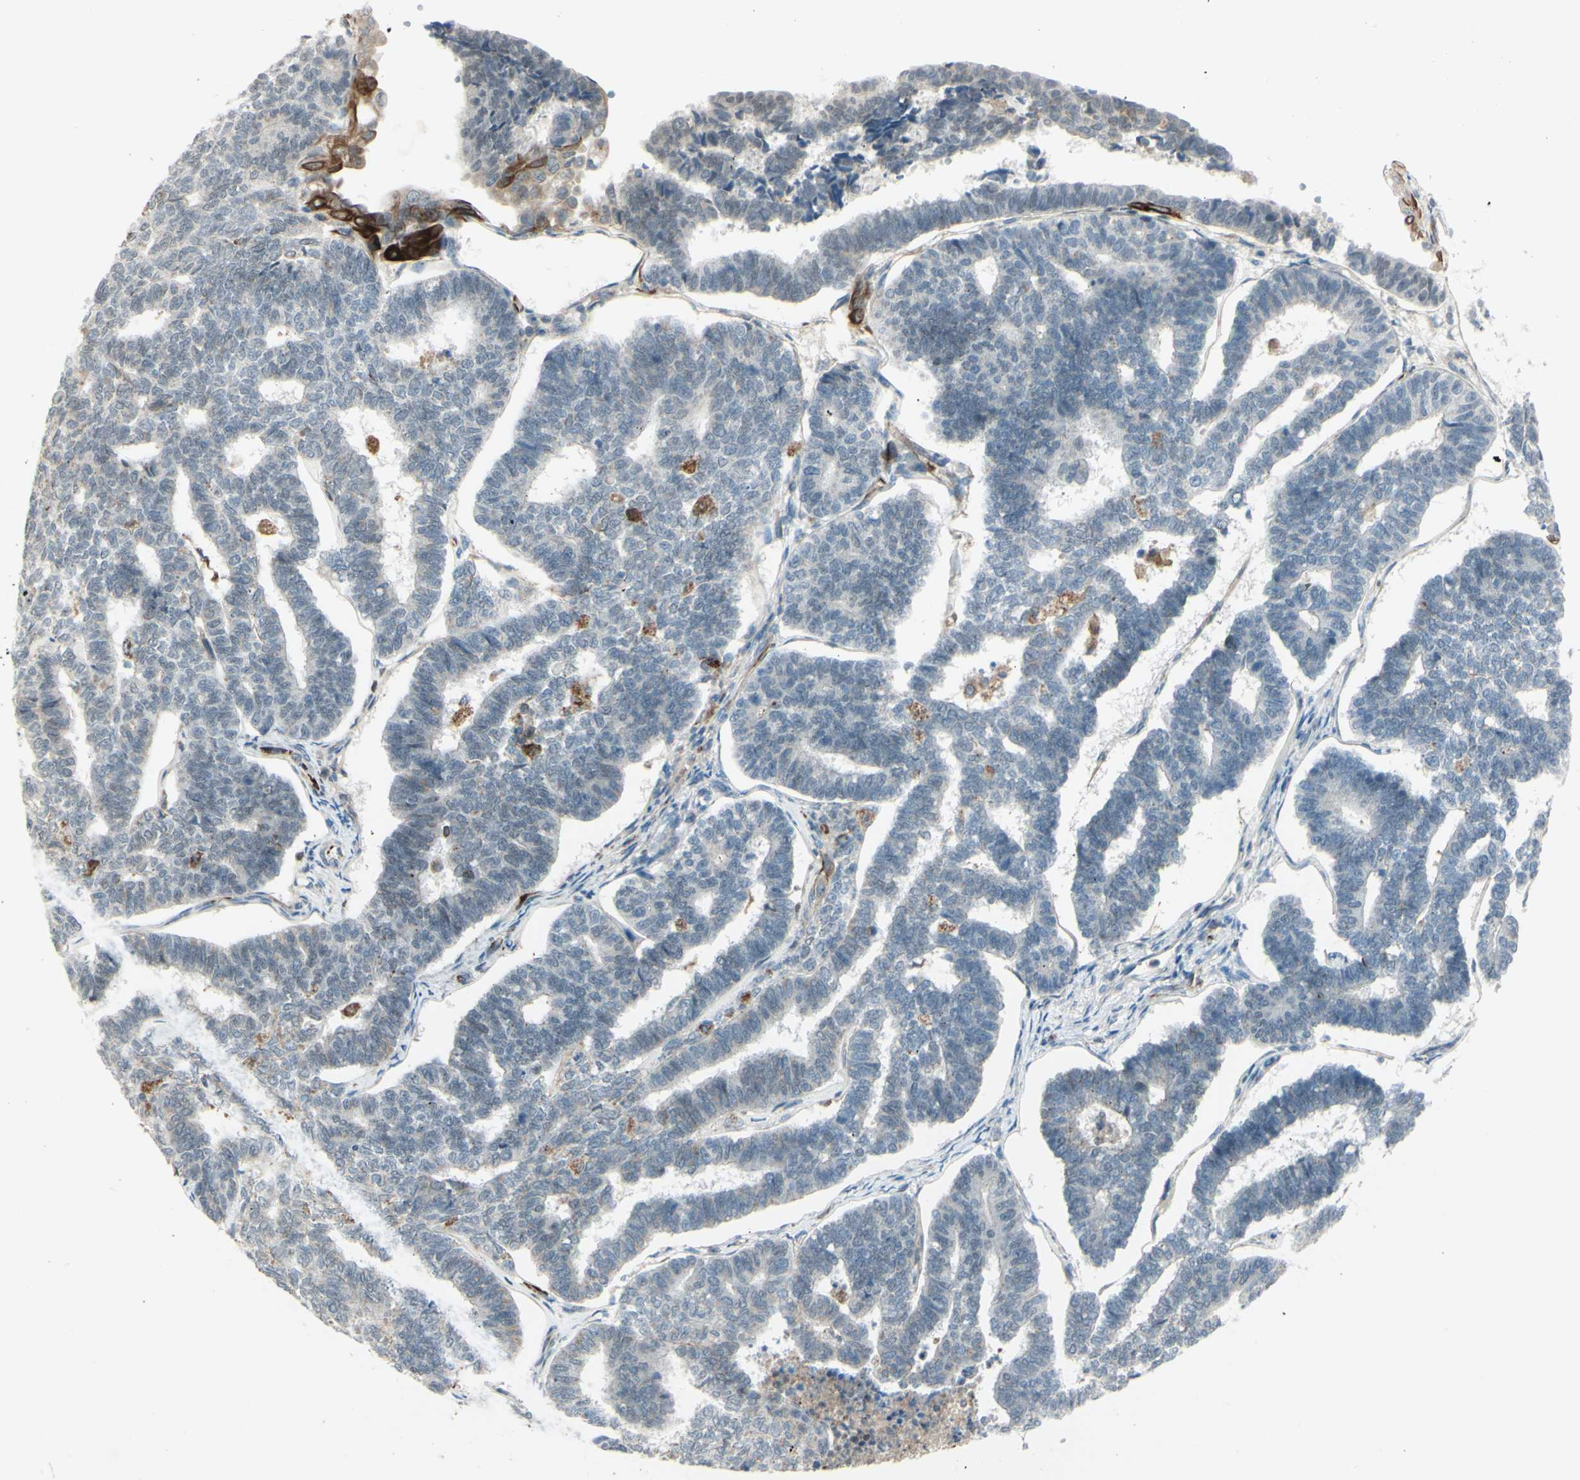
{"staining": {"intensity": "negative", "quantity": "none", "location": "none"}, "tissue": "endometrial cancer", "cell_type": "Tumor cells", "image_type": "cancer", "snomed": [{"axis": "morphology", "description": "Adenocarcinoma, NOS"}, {"axis": "topography", "description": "Endometrium"}], "caption": "Immunohistochemical staining of human adenocarcinoma (endometrial) exhibits no significant positivity in tumor cells. (DAB (3,3'-diaminobenzidine) immunohistochemistry (IHC) with hematoxylin counter stain).", "gene": "FGFR2", "patient": {"sex": "female", "age": 70}}